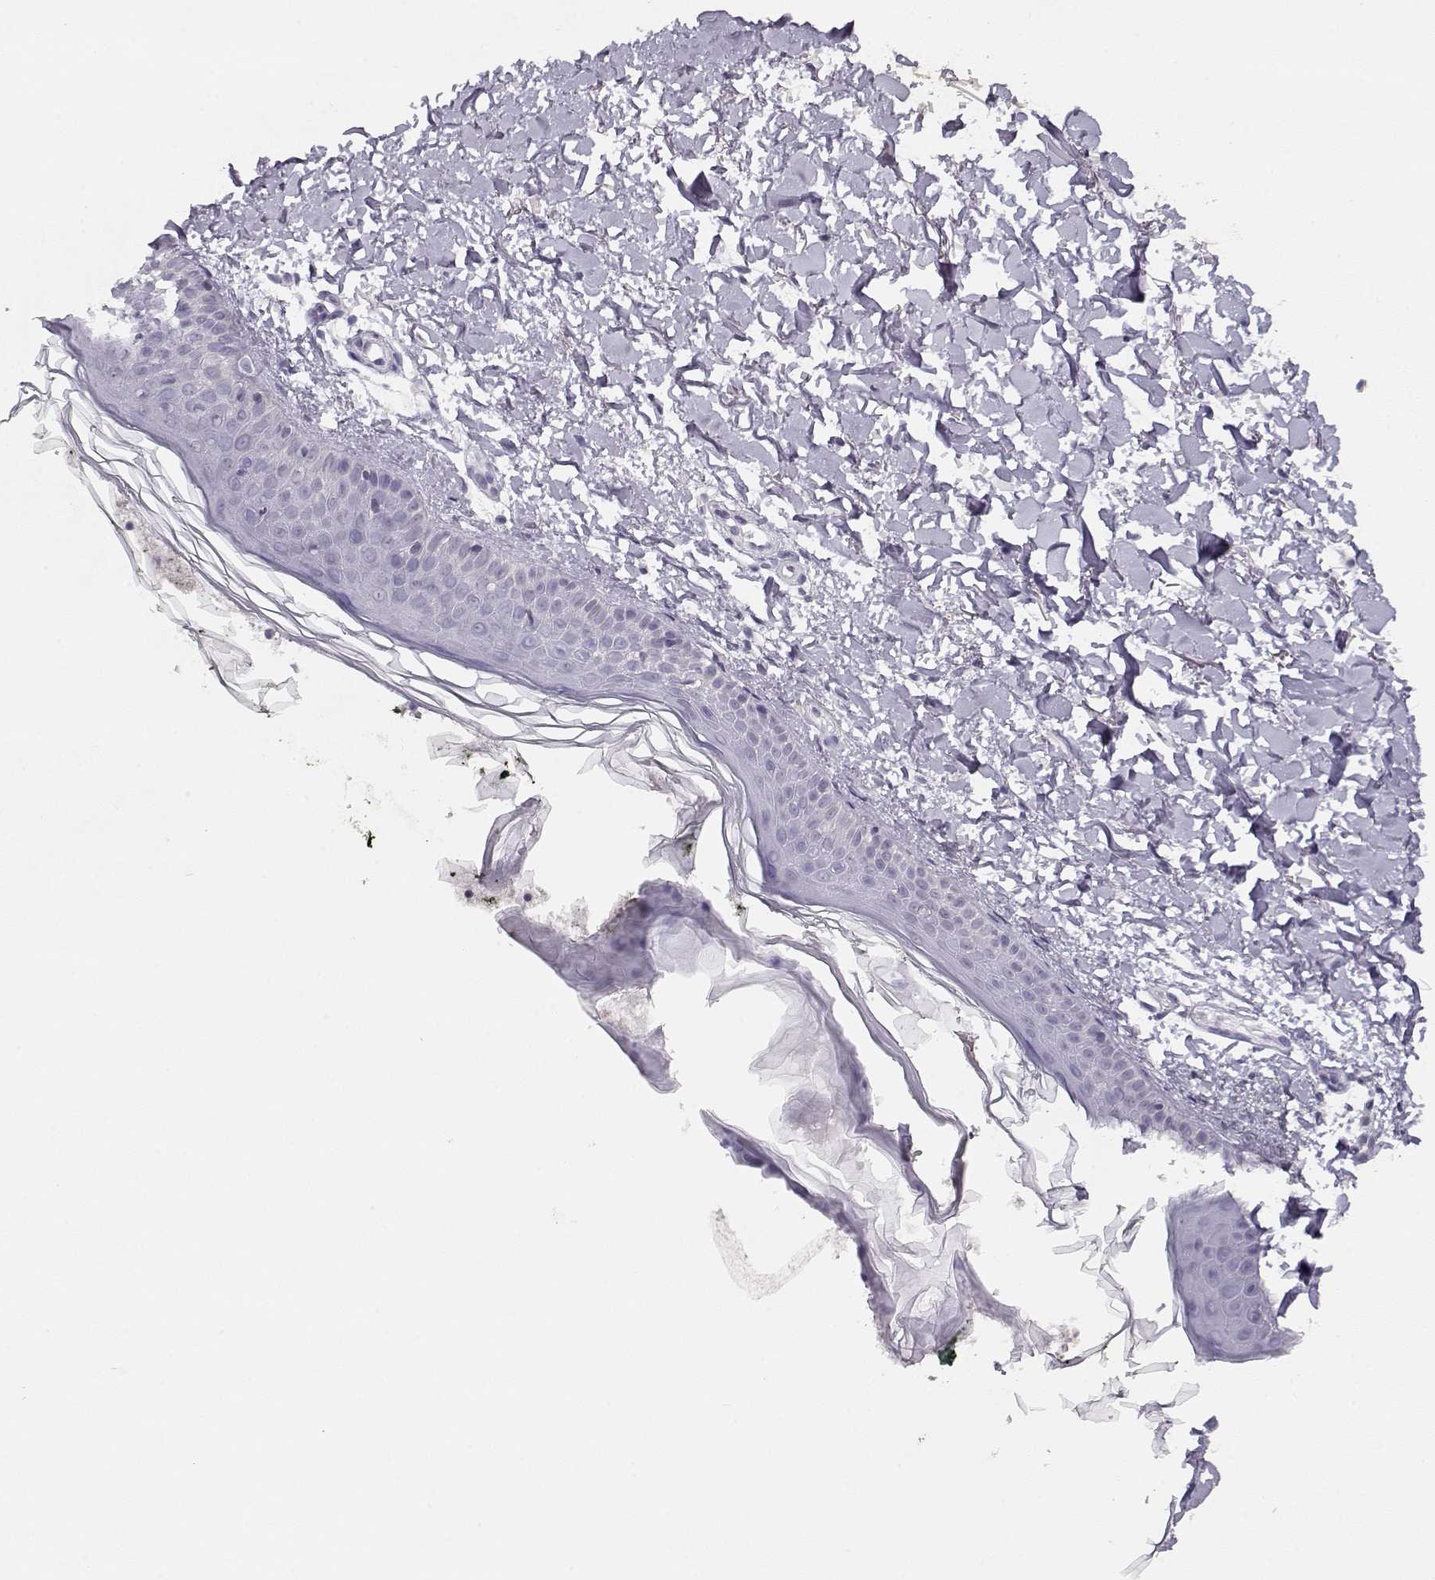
{"staining": {"intensity": "negative", "quantity": "none", "location": "none"}, "tissue": "skin", "cell_type": "Fibroblasts", "image_type": "normal", "snomed": [{"axis": "morphology", "description": "Normal tissue, NOS"}, {"axis": "topography", "description": "Skin"}], "caption": "Fibroblasts are negative for protein expression in unremarkable human skin. (DAB IHC with hematoxylin counter stain).", "gene": "IMPG1", "patient": {"sex": "female", "age": 62}}